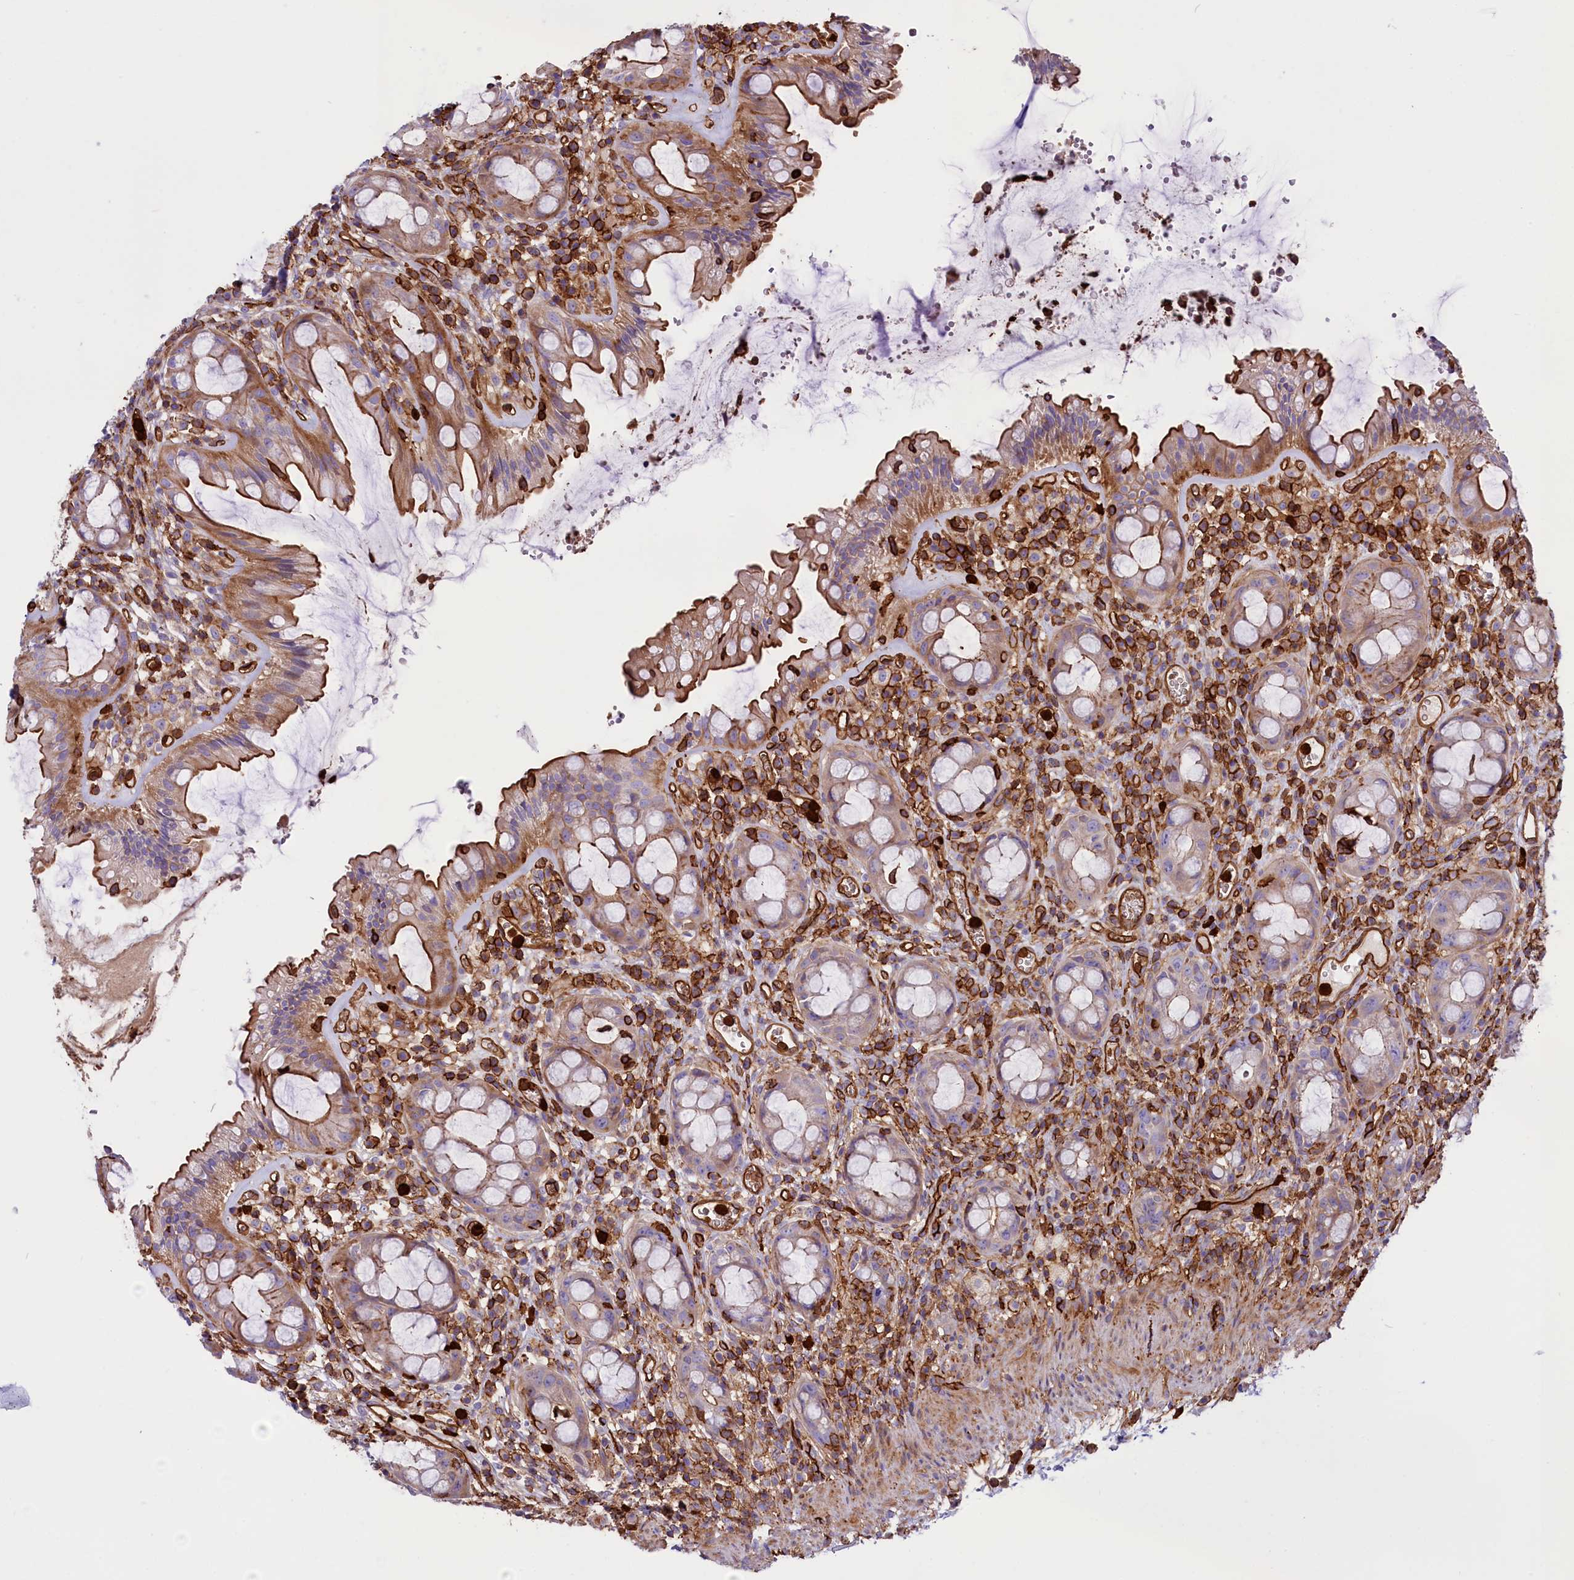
{"staining": {"intensity": "moderate", "quantity": "25%-75%", "location": "cytoplasmic/membranous"}, "tissue": "rectum", "cell_type": "Glandular cells", "image_type": "normal", "snomed": [{"axis": "morphology", "description": "Normal tissue, NOS"}, {"axis": "topography", "description": "Rectum"}], "caption": "Approximately 25%-75% of glandular cells in unremarkable human rectum show moderate cytoplasmic/membranous protein staining as visualized by brown immunohistochemical staining.", "gene": "CD99L2", "patient": {"sex": "female", "age": 57}}